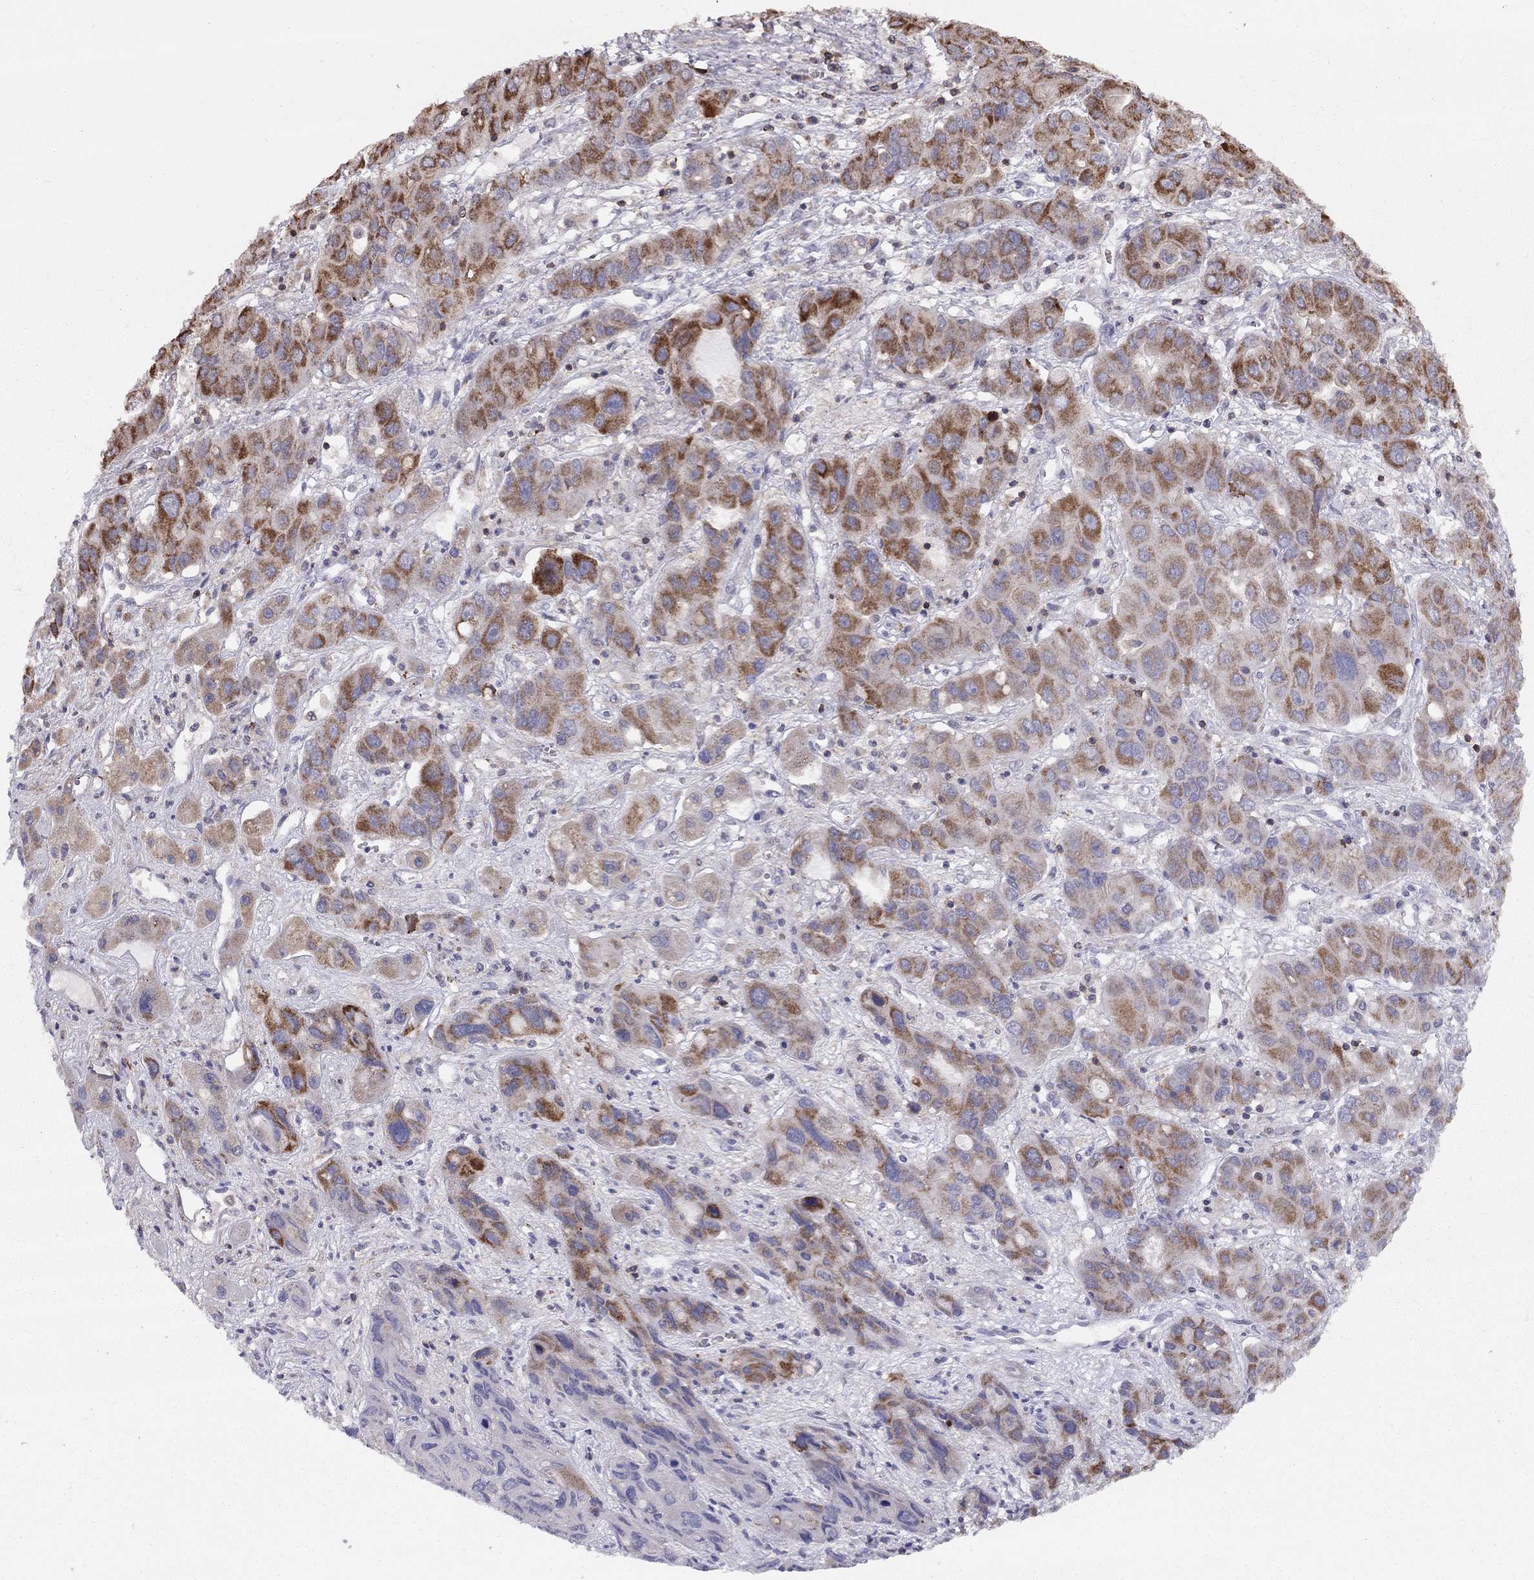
{"staining": {"intensity": "strong", "quantity": "<25%", "location": "cytoplasmic/membranous"}, "tissue": "liver cancer", "cell_type": "Tumor cells", "image_type": "cancer", "snomed": [{"axis": "morphology", "description": "Cholangiocarcinoma"}, {"axis": "topography", "description": "Liver"}], "caption": "Brown immunohistochemical staining in liver cancer (cholangiocarcinoma) reveals strong cytoplasmic/membranous staining in about <25% of tumor cells.", "gene": "CITED1", "patient": {"sex": "male", "age": 67}}